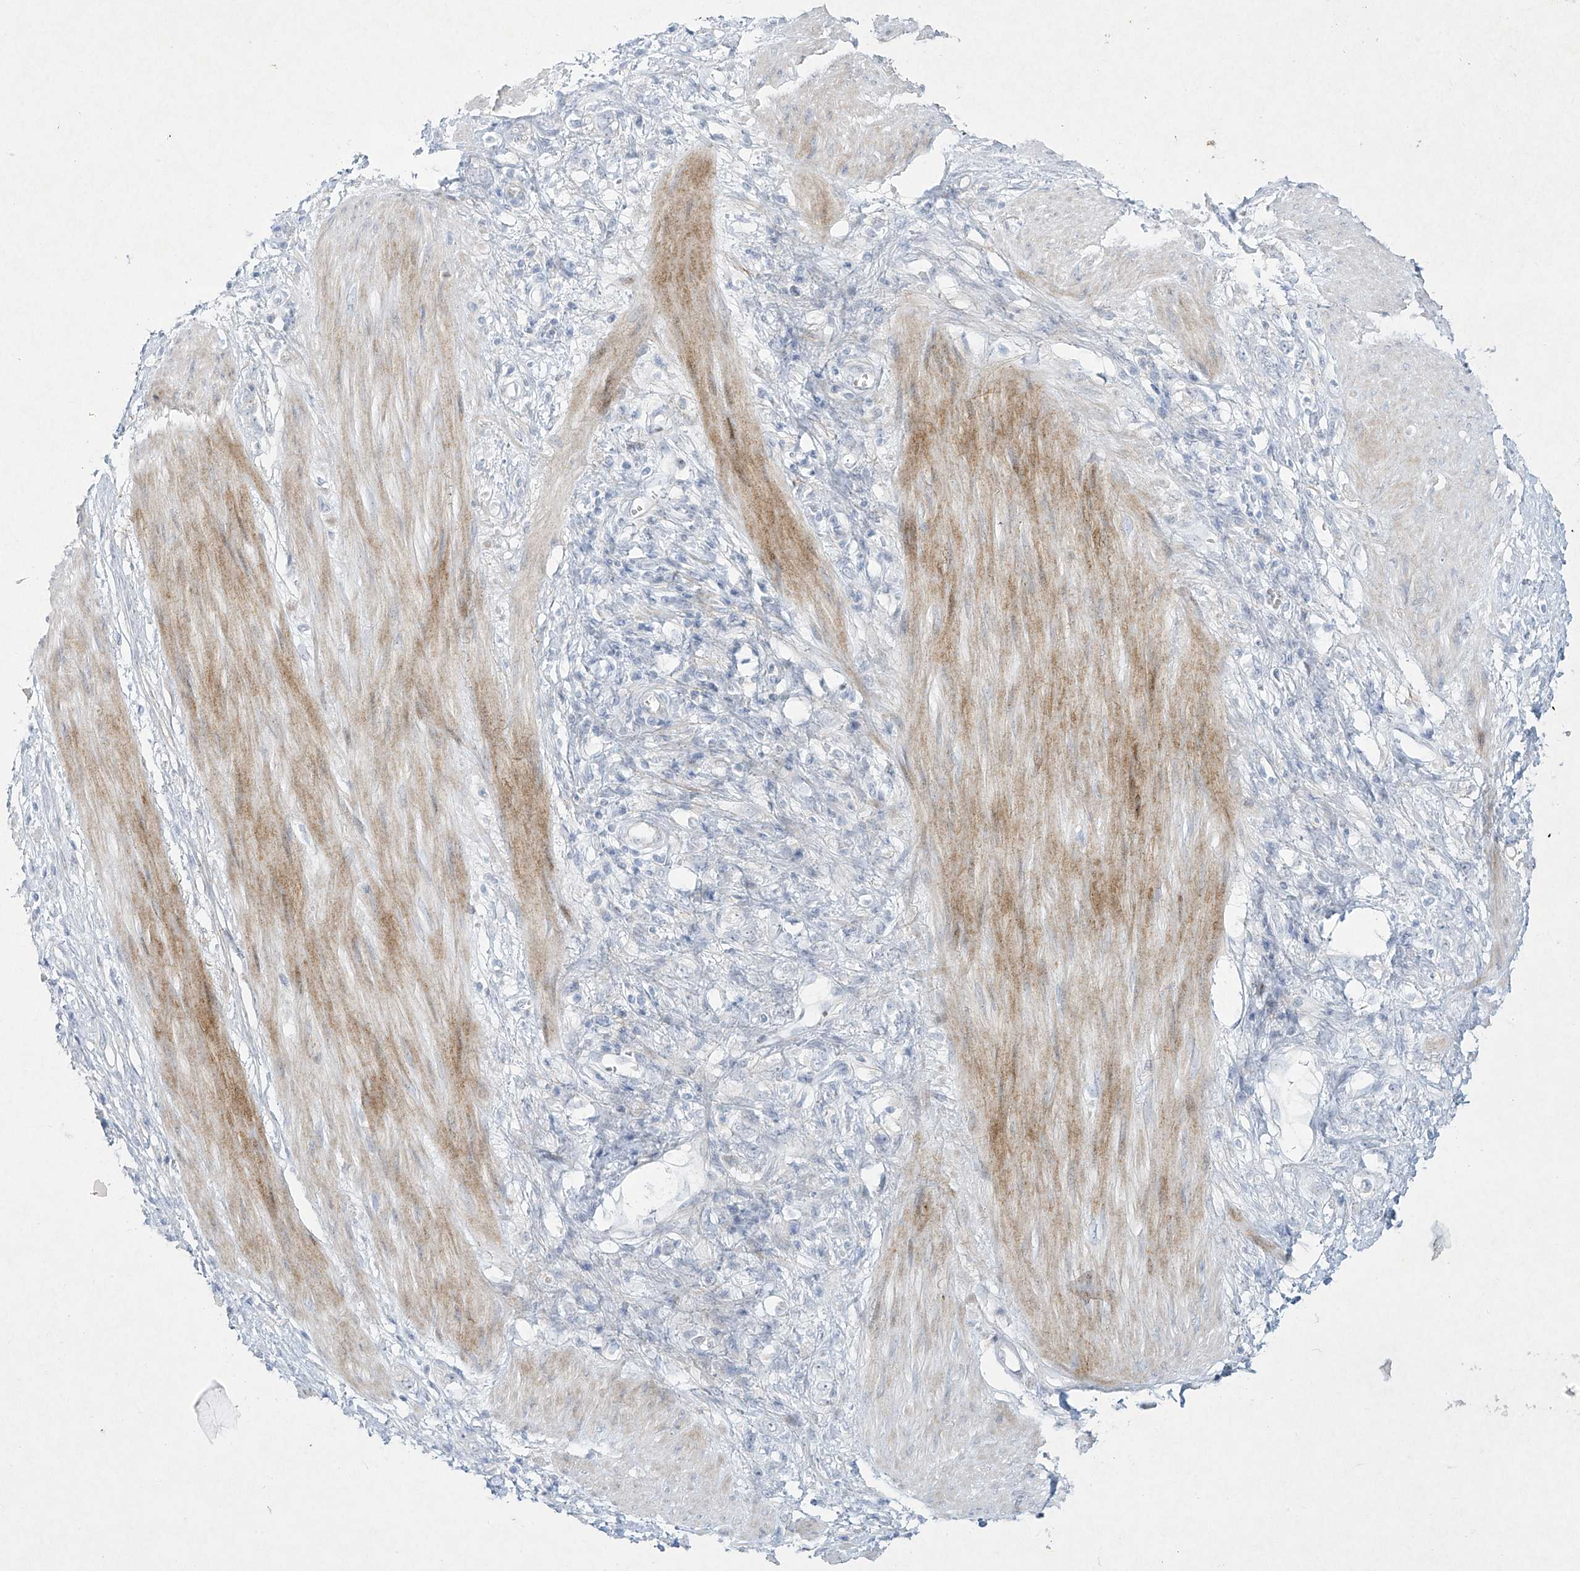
{"staining": {"intensity": "negative", "quantity": "none", "location": "none"}, "tissue": "stomach cancer", "cell_type": "Tumor cells", "image_type": "cancer", "snomed": [{"axis": "morphology", "description": "Adenocarcinoma, NOS"}, {"axis": "topography", "description": "Stomach"}], "caption": "This histopathology image is of stomach adenocarcinoma stained with IHC to label a protein in brown with the nuclei are counter-stained blue. There is no expression in tumor cells.", "gene": "PAX6", "patient": {"sex": "female", "age": 76}}